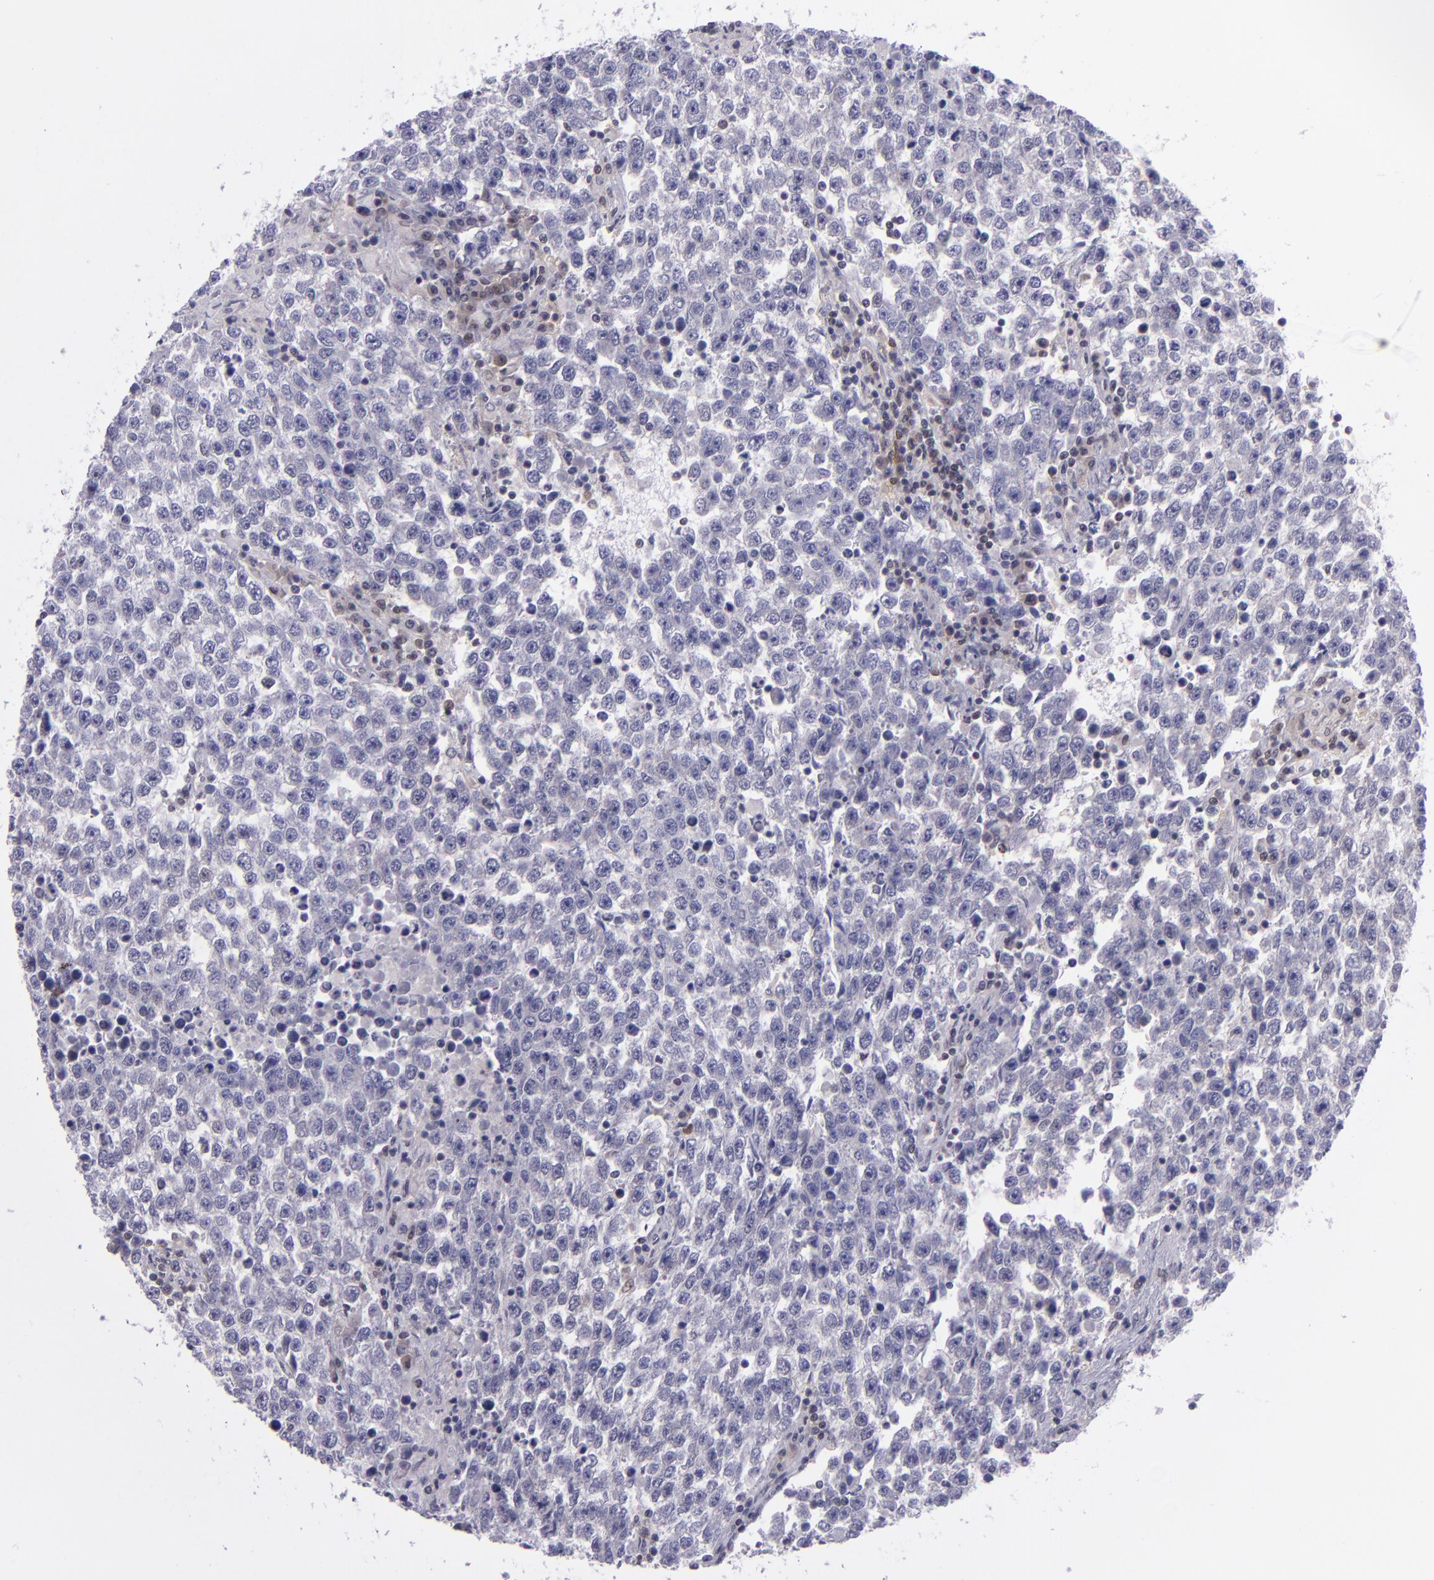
{"staining": {"intensity": "weak", "quantity": "<25%", "location": "cytoplasmic/membranous,nuclear"}, "tissue": "testis cancer", "cell_type": "Tumor cells", "image_type": "cancer", "snomed": [{"axis": "morphology", "description": "Seminoma, NOS"}, {"axis": "topography", "description": "Testis"}], "caption": "This histopathology image is of testis cancer stained with IHC to label a protein in brown with the nuclei are counter-stained blue. There is no expression in tumor cells.", "gene": "BAG1", "patient": {"sex": "male", "age": 36}}